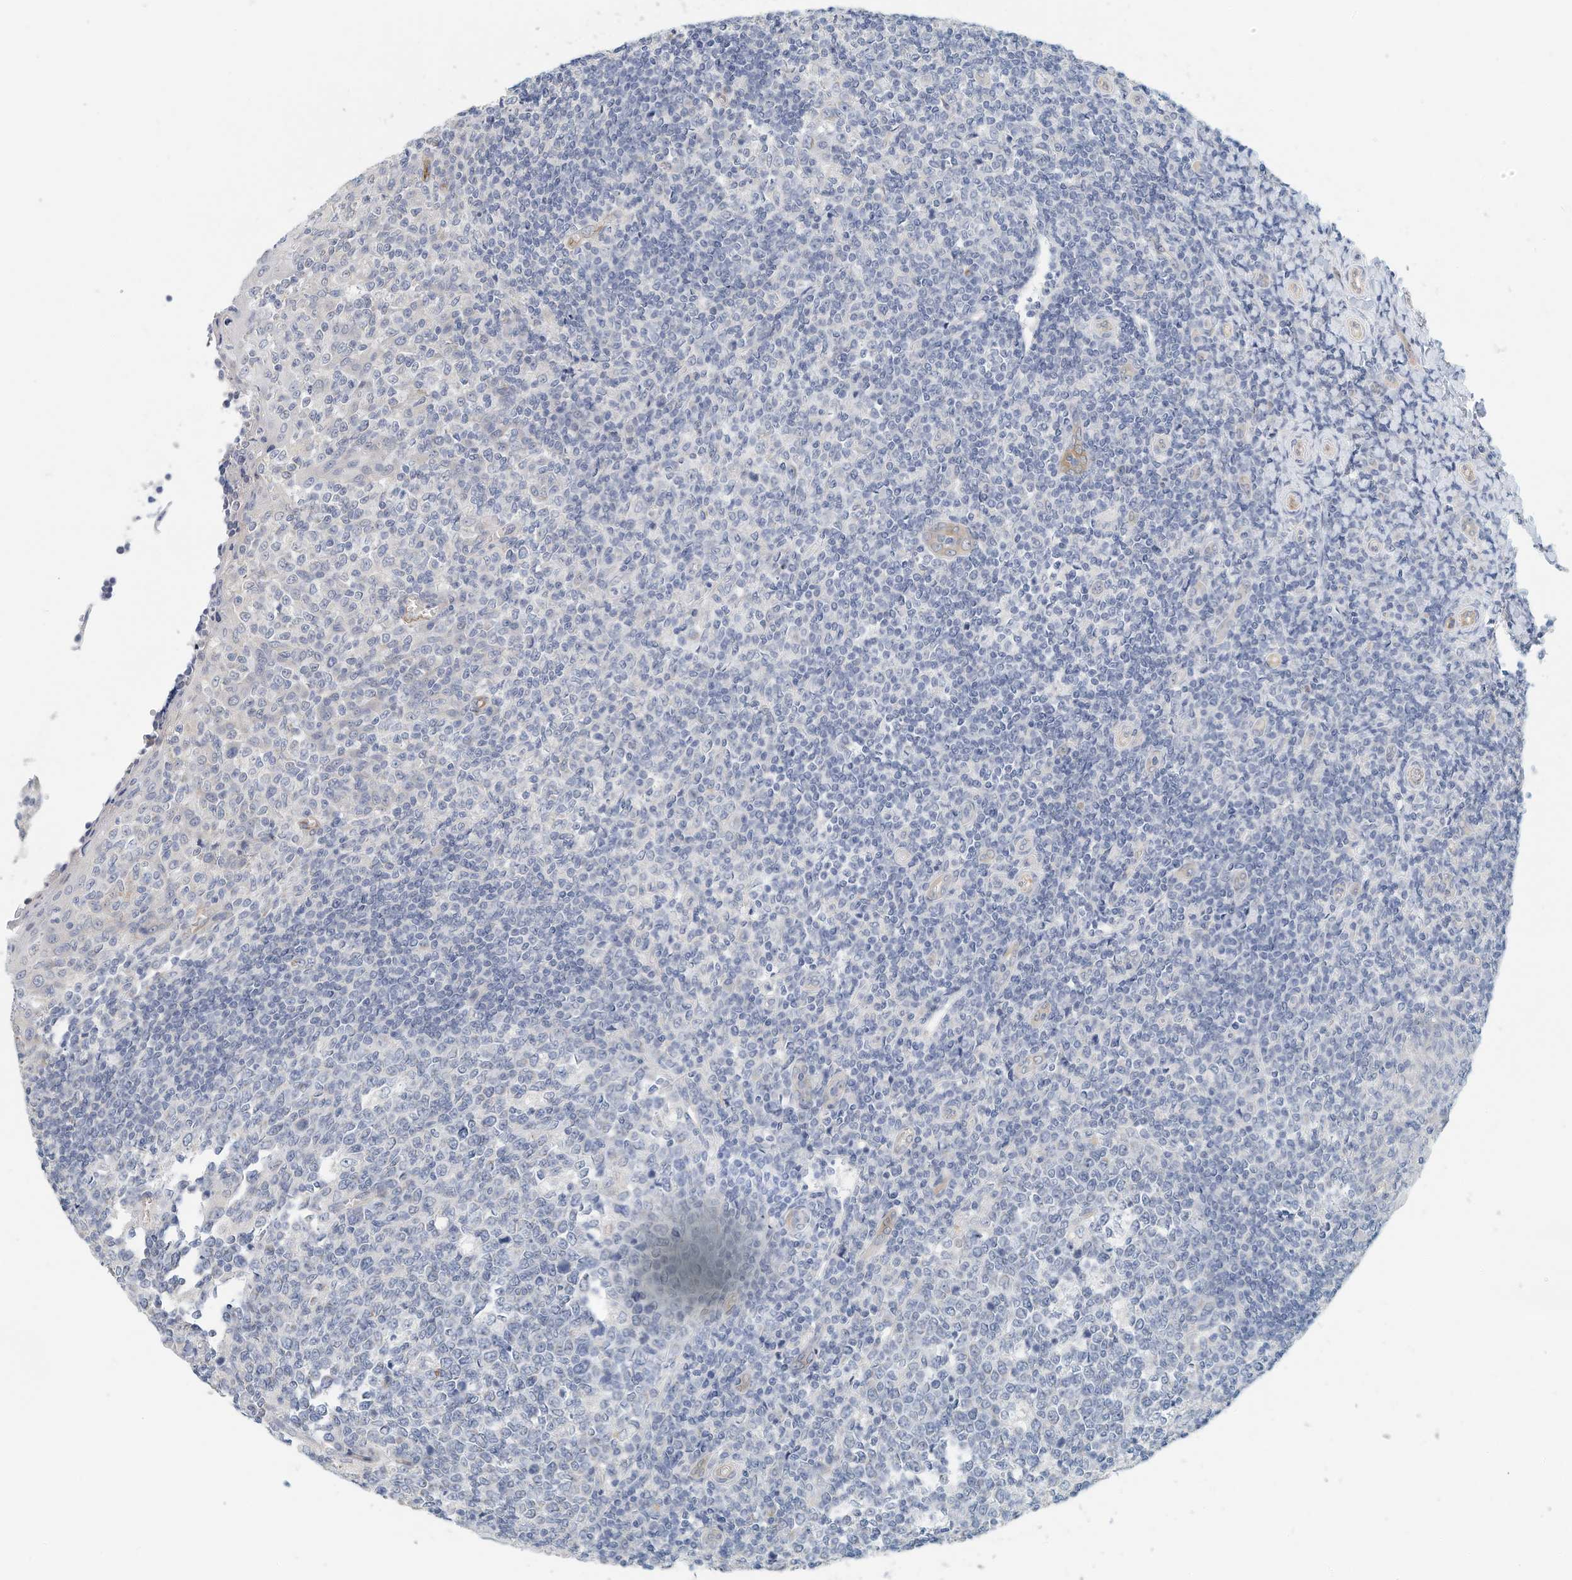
{"staining": {"intensity": "negative", "quantity": "none", "location": "none"}, "tissue": "tonsil", "cell_type": "Germinal center cells", "image_type": "normal", "snomed": [{"axis": "morphology", "description": "Normal tissue, NOS"}, {"axis": "topography", "description": "Tonsil"}], "caption": "This micrograph is of unremarkable tonsil stained with IHC to label a protein in brown with the nuclei are counter-stained blue. There is no positivity in germinal center cells.", "gene": "ARHGAP28", "patient": {"sex": "female", "age": 19}}